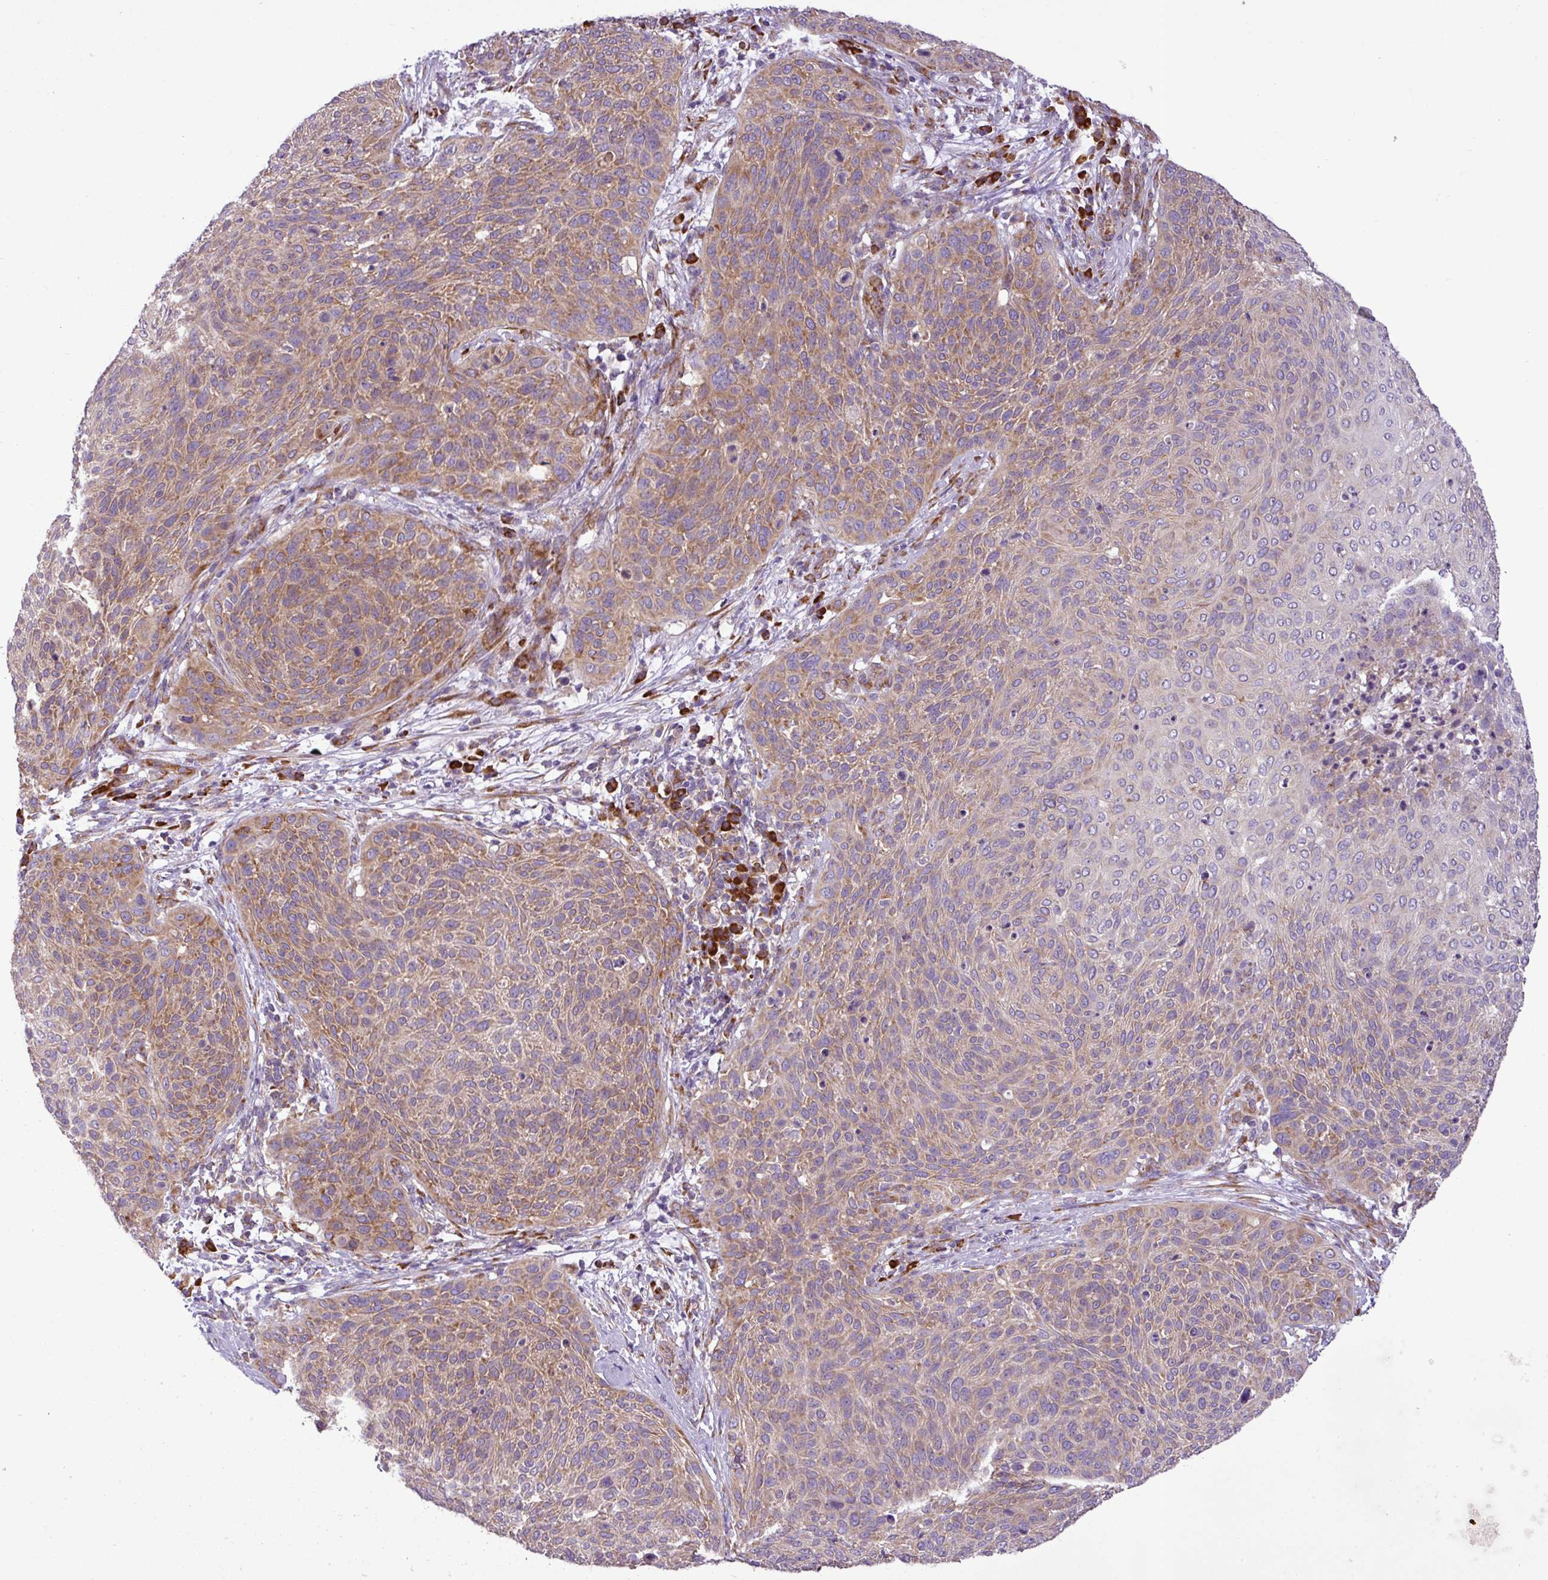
{"staining": {"intensity": "moderate", "quantity": "25%-75%", "location": "cytoplasmic/membranous"}, "tissue": "cervical cancer", "cell_type": "Tumor cells", "image_type": "cancer", "snomed": [{"axis": "morphology", "description": "Squamous cell carcinoma, NOS"}, {"axis": "topography", "description": "Cervix"}], "caption": "Protein expression analysis of human cervical squamous cell carcinoma reveals moderate cytoplasmic/membranous staining in about 25%-75% of tumor cells.", "gene": "RPL13", "patient": {"sex": "female", "age": 31}}